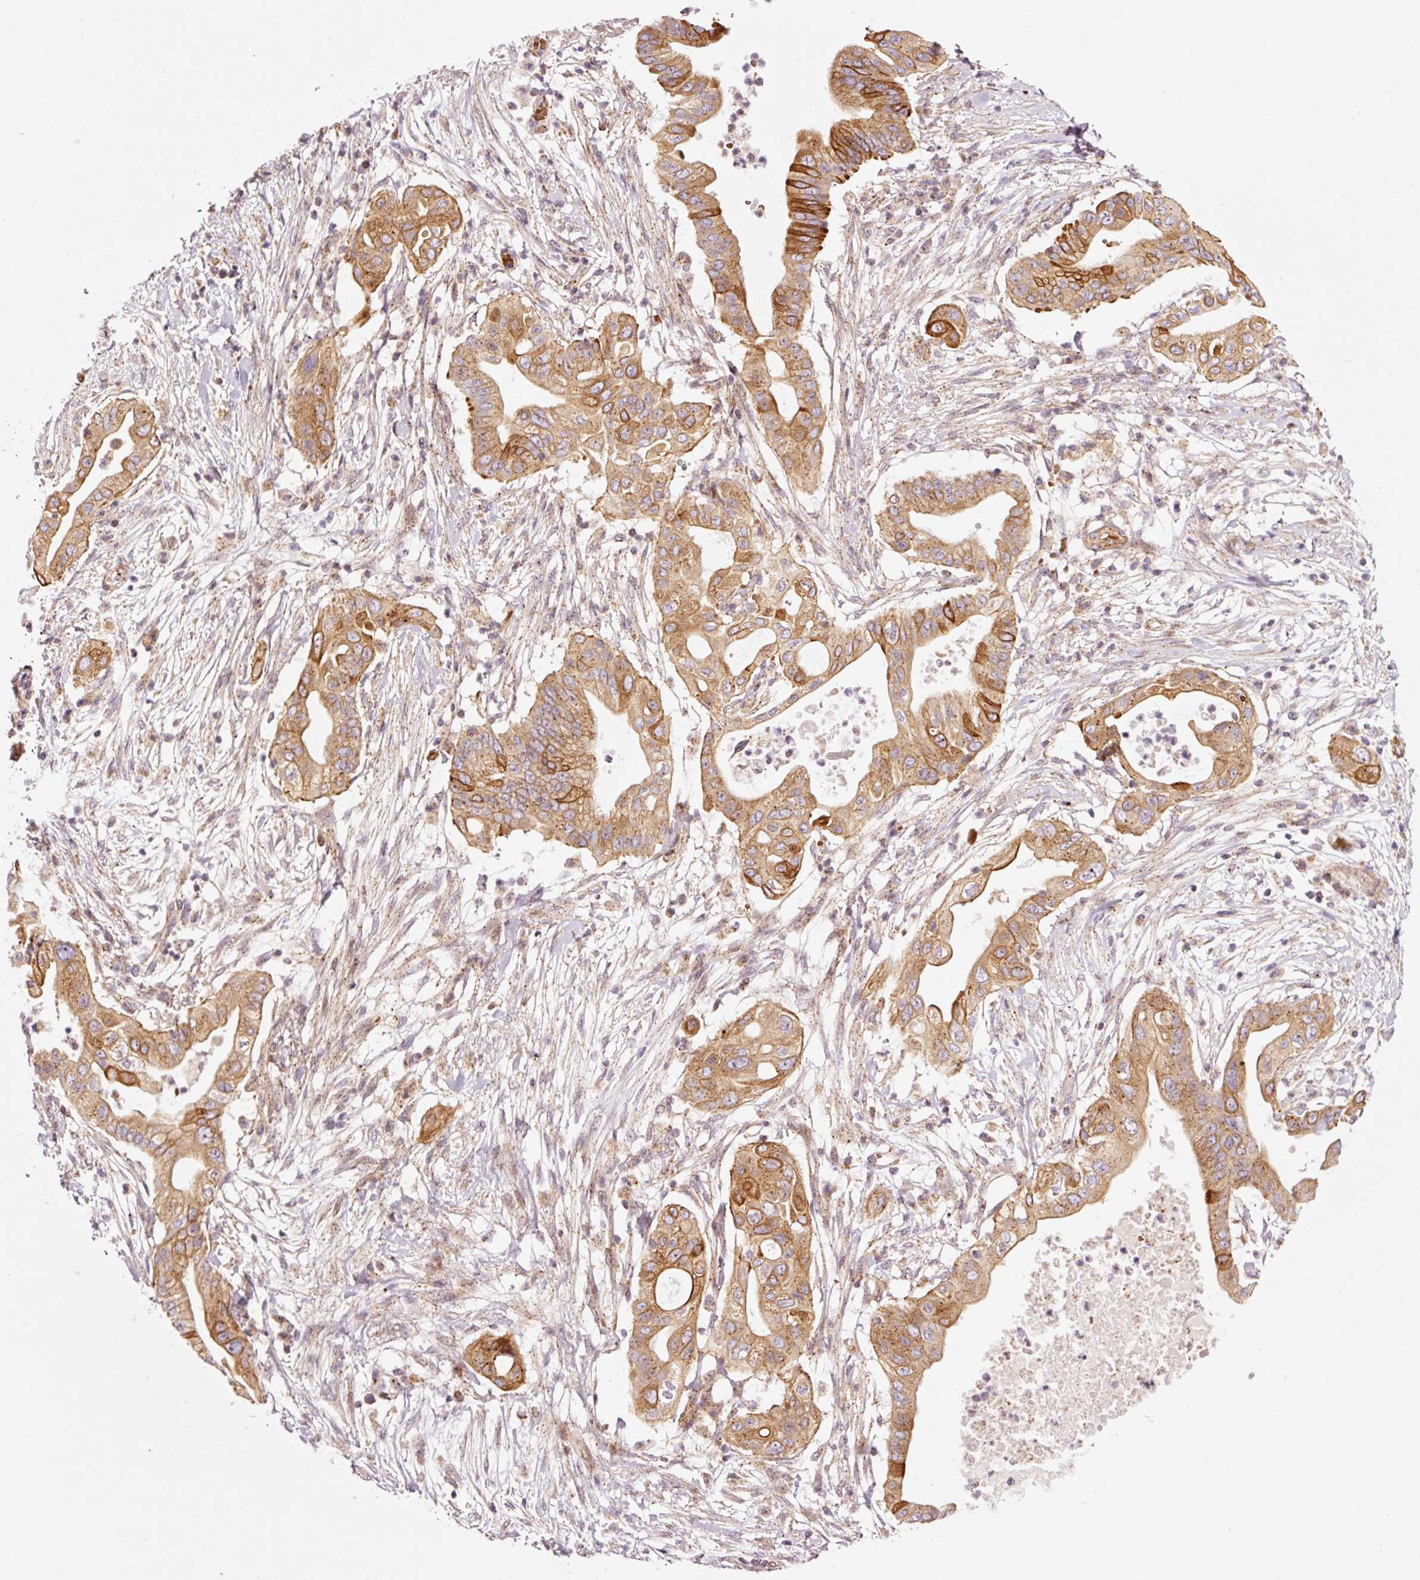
{"staining": {"intensity": "moderate", "quantity": ">75%", "location": "cytoplasmic/membranous"}, "tissue": "pancreatic cancer", "cell_type": "Tumor cells", "image_type": "cancer", "snomed": [{"axis": "morphology", "description": "Adenocarcinoma, NOS"}, {"axis": "topography", "description": "Pancreas"}], "caption": "The histopathology image shows staining of pancreatic cancer (adenocarcinoma), revealing moderate cytoplasmic/membranous protein expression (brown color) within tumor cells.", "gene": "ANKRD20A1", "patient": {"sex": "male", "age": 68}}